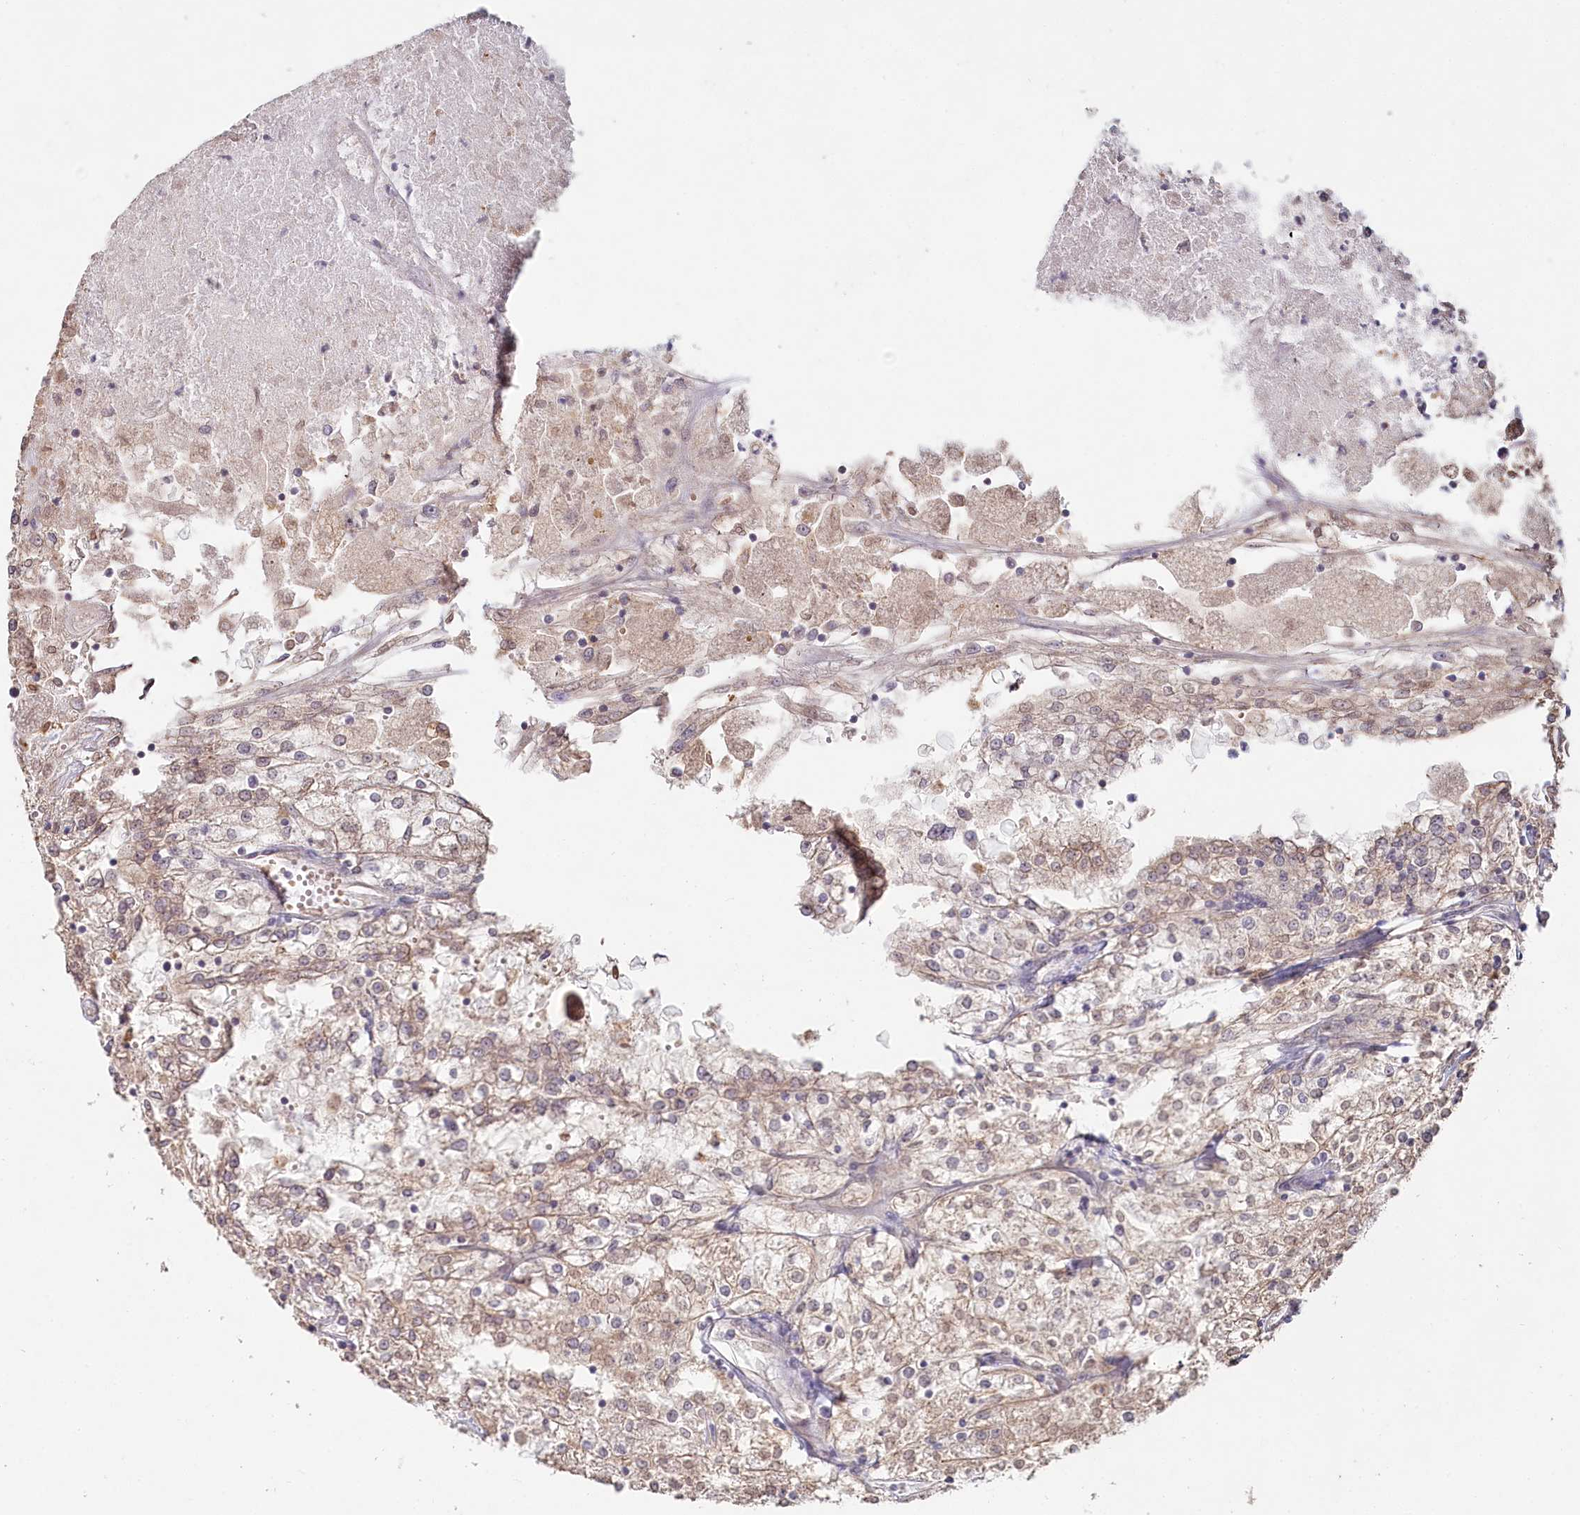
{"staining": {"intensity": "weak", "quantity": "25%-75%", "location": "cytoplasmic/membranous"}, "tissue": "renal cancer", "cell_type": "Tumor cells", "image_type": "cancer", "snomed": [{"axis": "morphology", "description": "Adenocarcinoma, NOS"}, {"axis": "topography", "description": "Kidney"}], "caption": "This photomicrograph exhibits adenocarcinoma (renal) stained with immunohistochemistry (IHC) to label a protein in brown. The cytoplasmic/membranous of tumor cells show weak positivity for the protein. Nuclei are counter-stained blue.", "gene": "TCHP", "patient": {"sex": "female", "age": 52}}